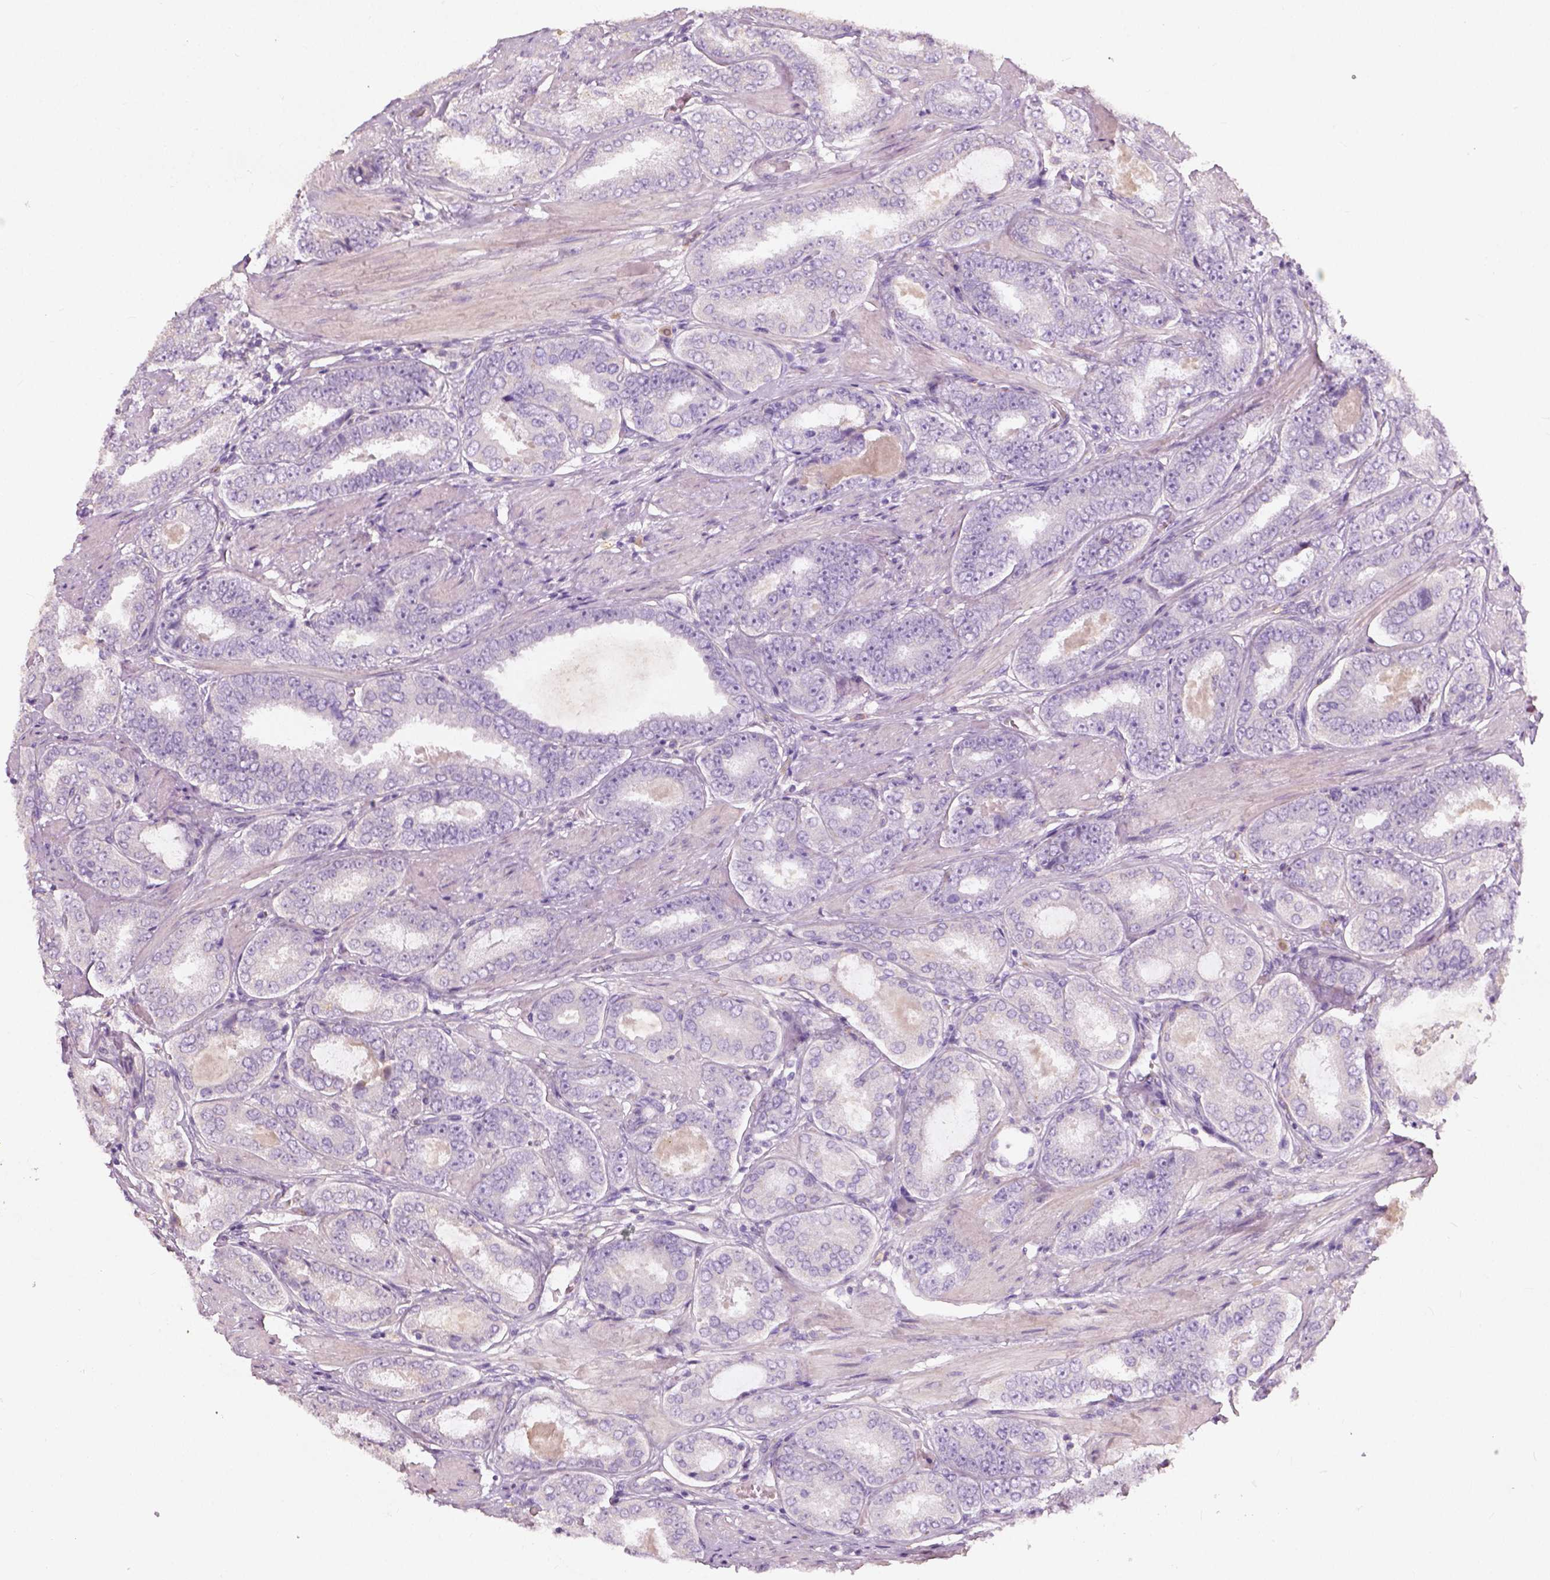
{"staining": {"intensity": "negative", "quantity": "none", "location": "none"}, "tissue": "prostate cancer", "cell_type": "Tumor cells", "image_type": "cancer", "snomed": [{"axis": "morphology", "description": "Adenocarcinoma, High grade"}, {"axis": "topography", "description": "Prostate"}], "caption": "Tumor cells show no significant expression in prostate cancer.", "gene": "DHCR24", "patient": {"sex": "male", "age": 63}}